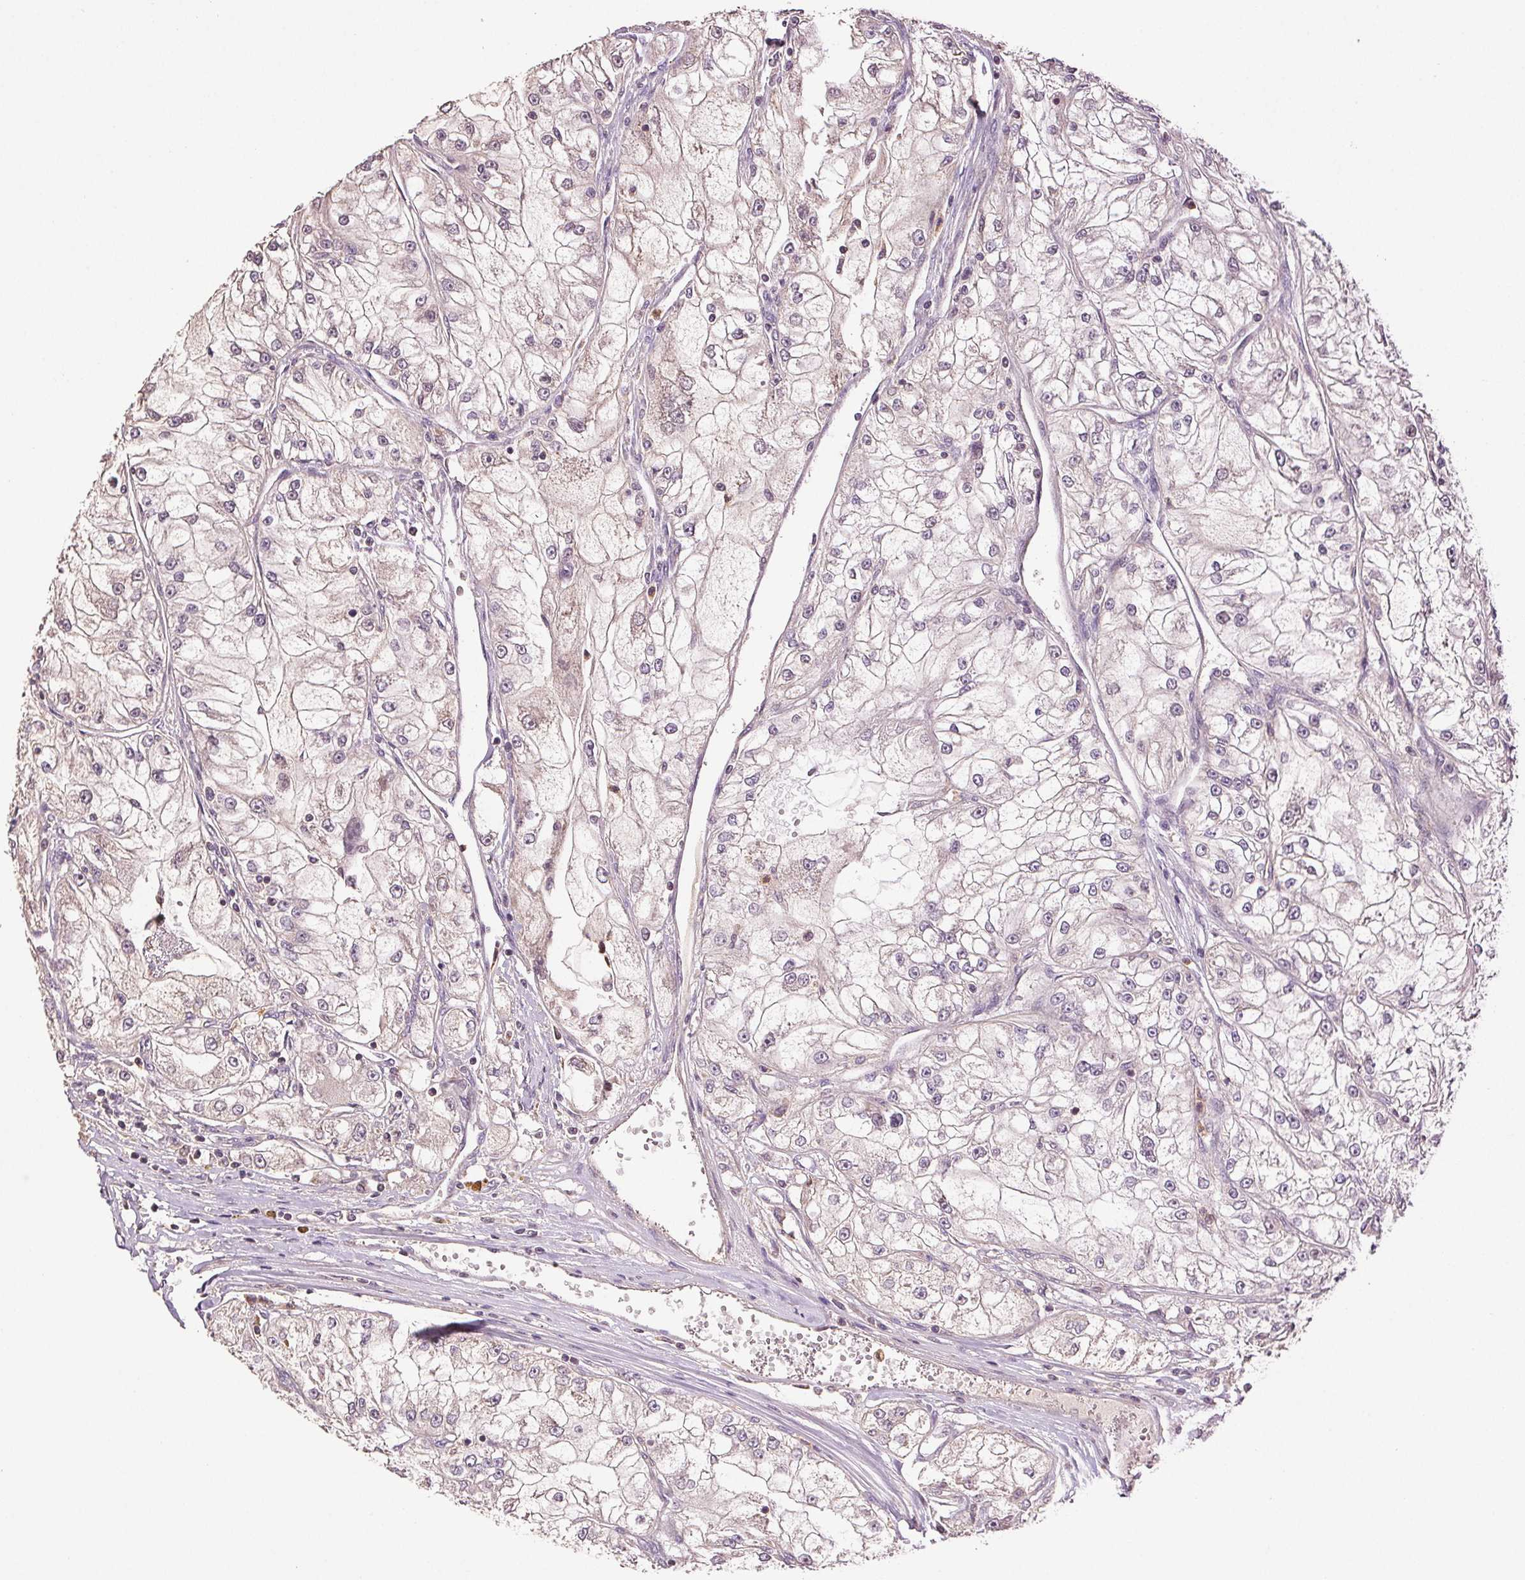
{"staining": {"intensity": "weak", "quantity": "<25%", "location": "cytoplasmic/membranous"}, "tissue": "renal cancer", "cell_type": "Tumor cells", "image_type": "cancer", "snomed": [{"axis": "morphology", "description": "Adenocarcinoma, NOS"}, {"axis": "topography", "description": "Kidney"}], "caption": "Adenocarcinoma (renal) was stained to show a protein in brown. There is no significant expression in tumor cells.", "gene": "TMEM253", "patient": {"sex": "female", "age": 72}}